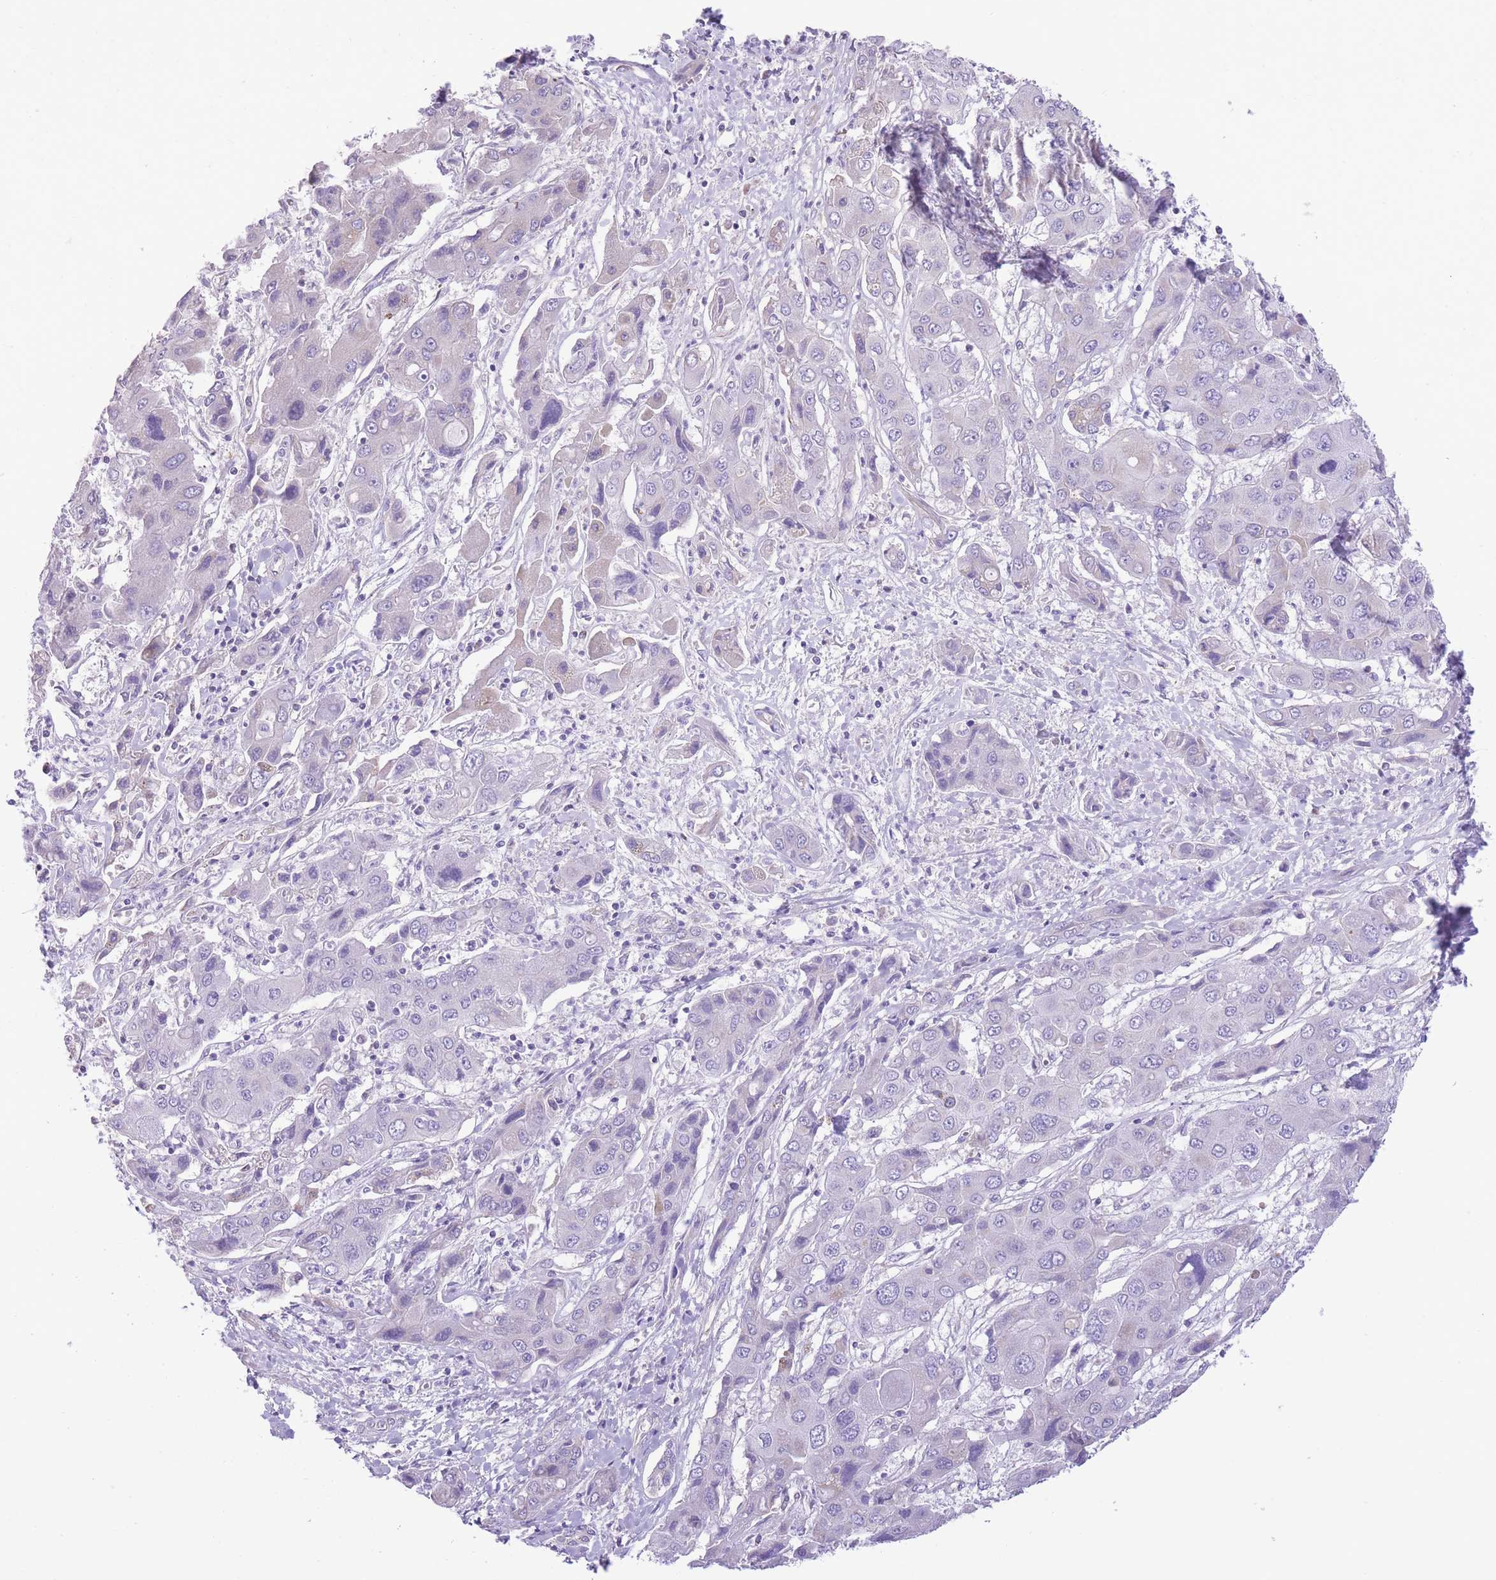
{"staining": {"intensity": "negative", "quantity": "none", "location": "none"}, "tissue": "liver cancer", "cell_type": "Tumor cells", "image_type": "cancer", "snomed": [{"axis": "morphology", "description": "Cholangiocarcinoma"}, {"axis": "topography", "description": "Liver"}], "caption": "This image is of liver cholangiocarcinoma stained with immunohistochemistry to label a protein in brown with the nuclei are counter-stained blue. There is no expression in tumor cells.", "gene": "RHOU", "patient": {"sex": "male", "age": 67}}